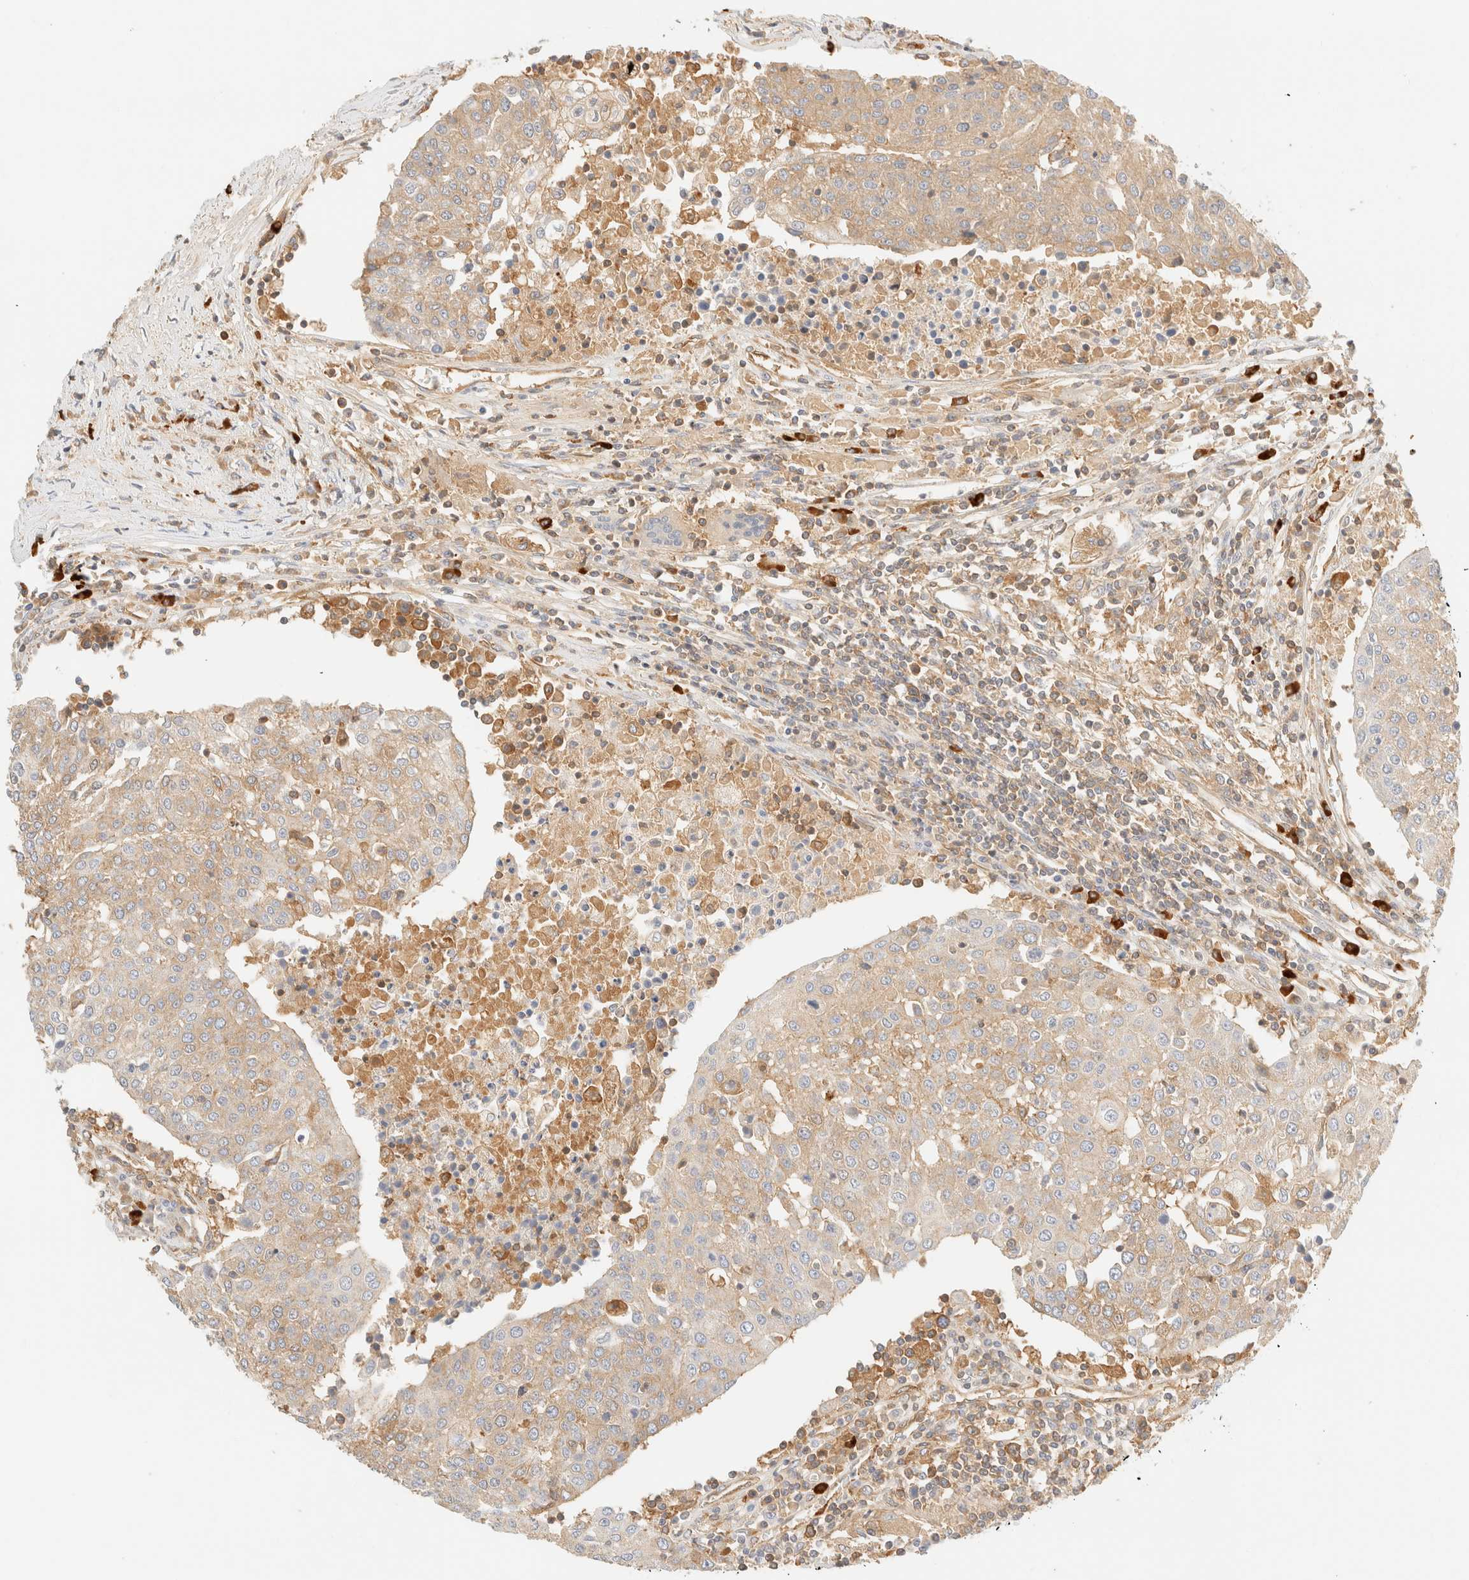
{"staining": {"intensity": "weak", "quantity": ">75%", "location": "cytoplasmic/membranous"}, "tissue": "urothelial cancer", "cell_type": "Tumor cells", "image_type": "cancer", "snomed": [{"axis": "morphology", "description": "Urothelial carcinoma, High grade"}, {"axis": "topography", "description": "Urinary bladder"}], "caption": "Weak cytoplasmic/membranous protein staining is seen in about >75% of tumor cells in urothelial carcinoma (high-grade). (brown staining indicates protein expression, while blue staining denotes nuclei).", "gene": "FHOD1", "patient": {"sex": "female", "age": 85}}